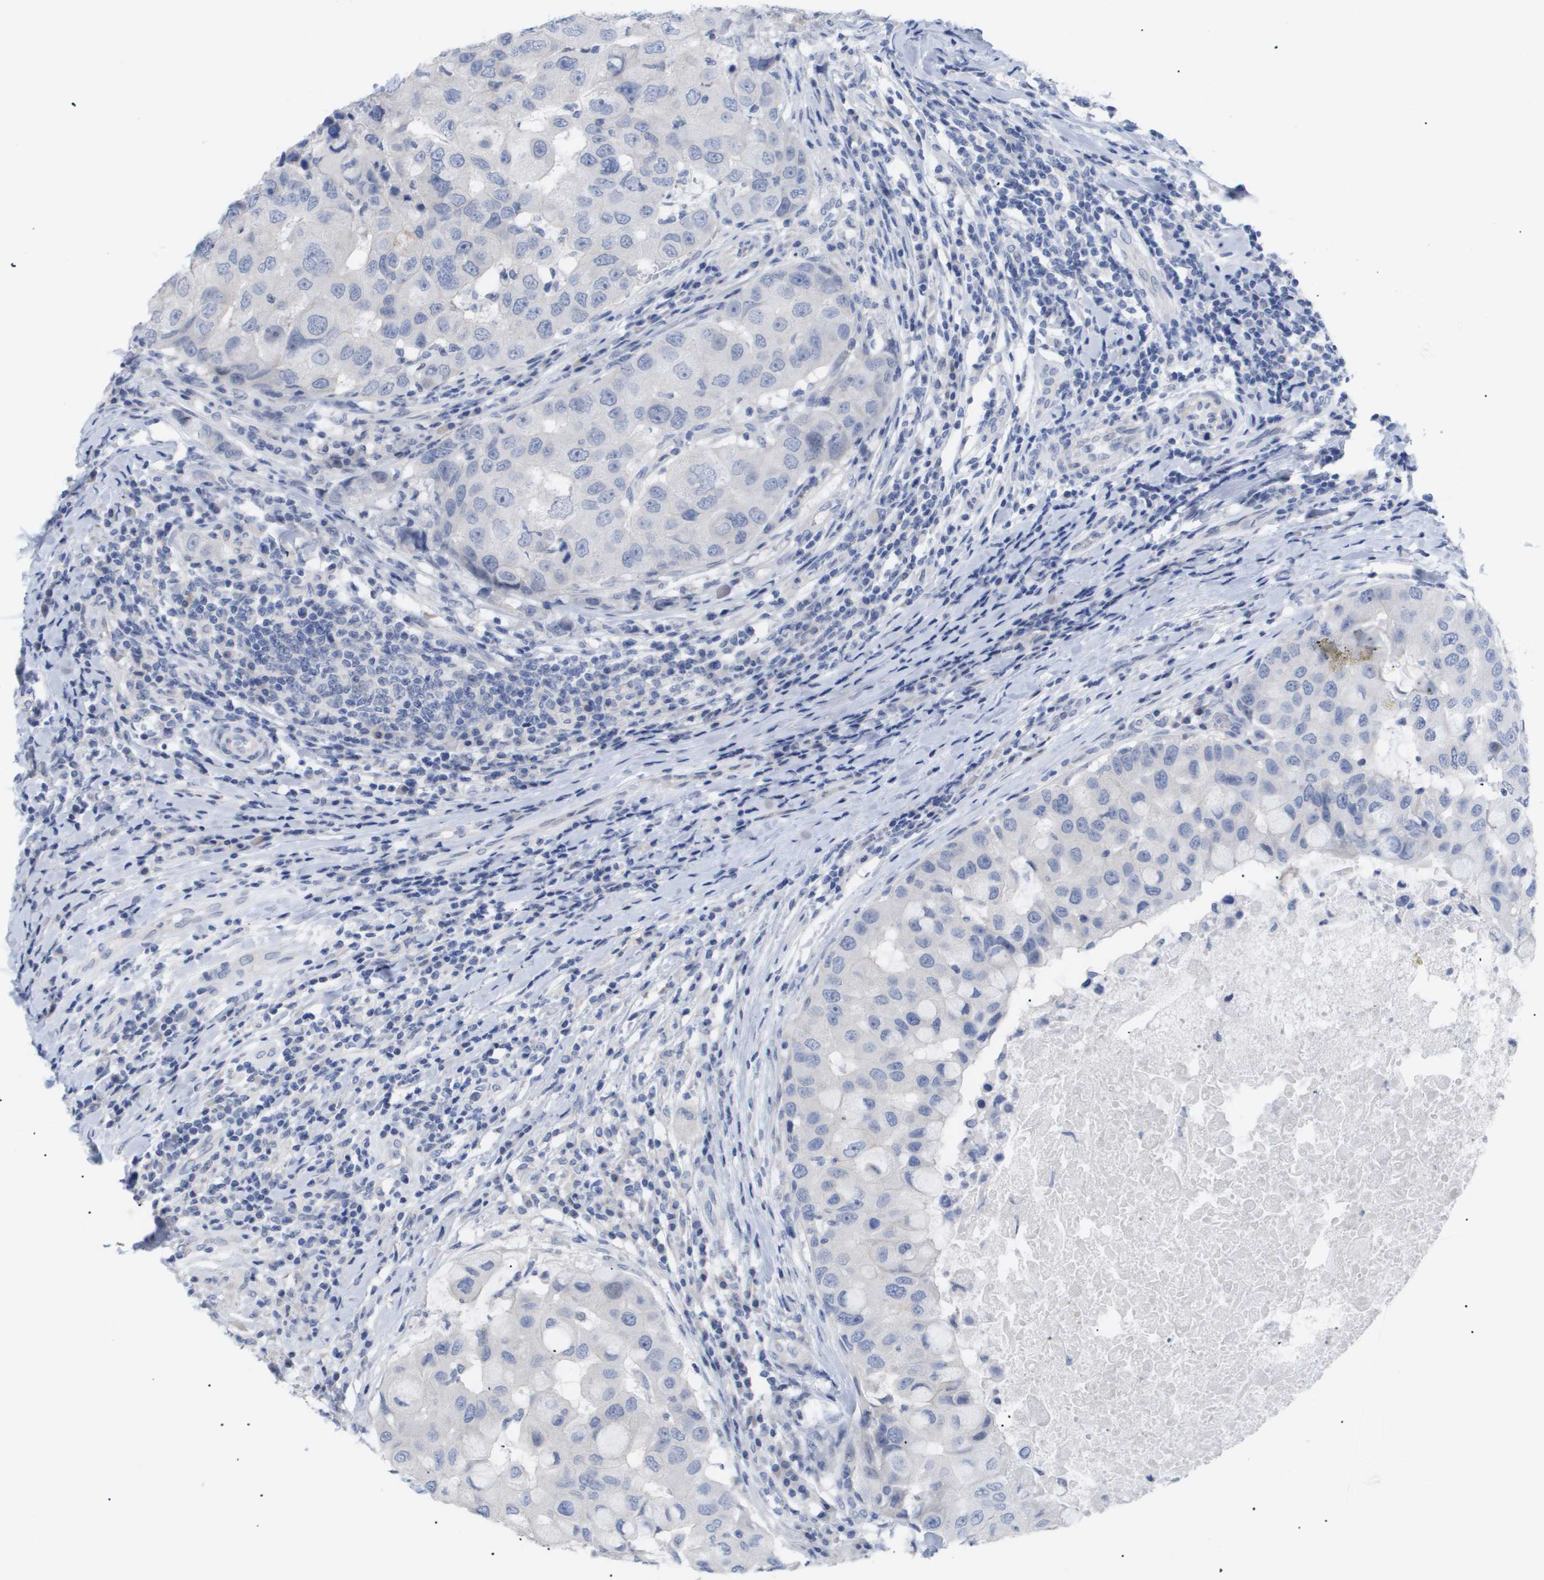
{"staining": {"intensity": "negative", "quantity": "none", "location": "none"}, "tissue": "breast cancer", "cell_type": "Tumor cells", "image_type": "cancer", "snomed": [{"axis": "morphology", "description": "Duct carcinoma"}, {"axis": "topography", "description": "Breast"}], "caption": "Immunohistochemical staining of human breast invasive ductal carcinoma exhibits no significant staining in tumor cells.", "gene": "CAV3", "patient": {"sex": "female", "age": 27}}